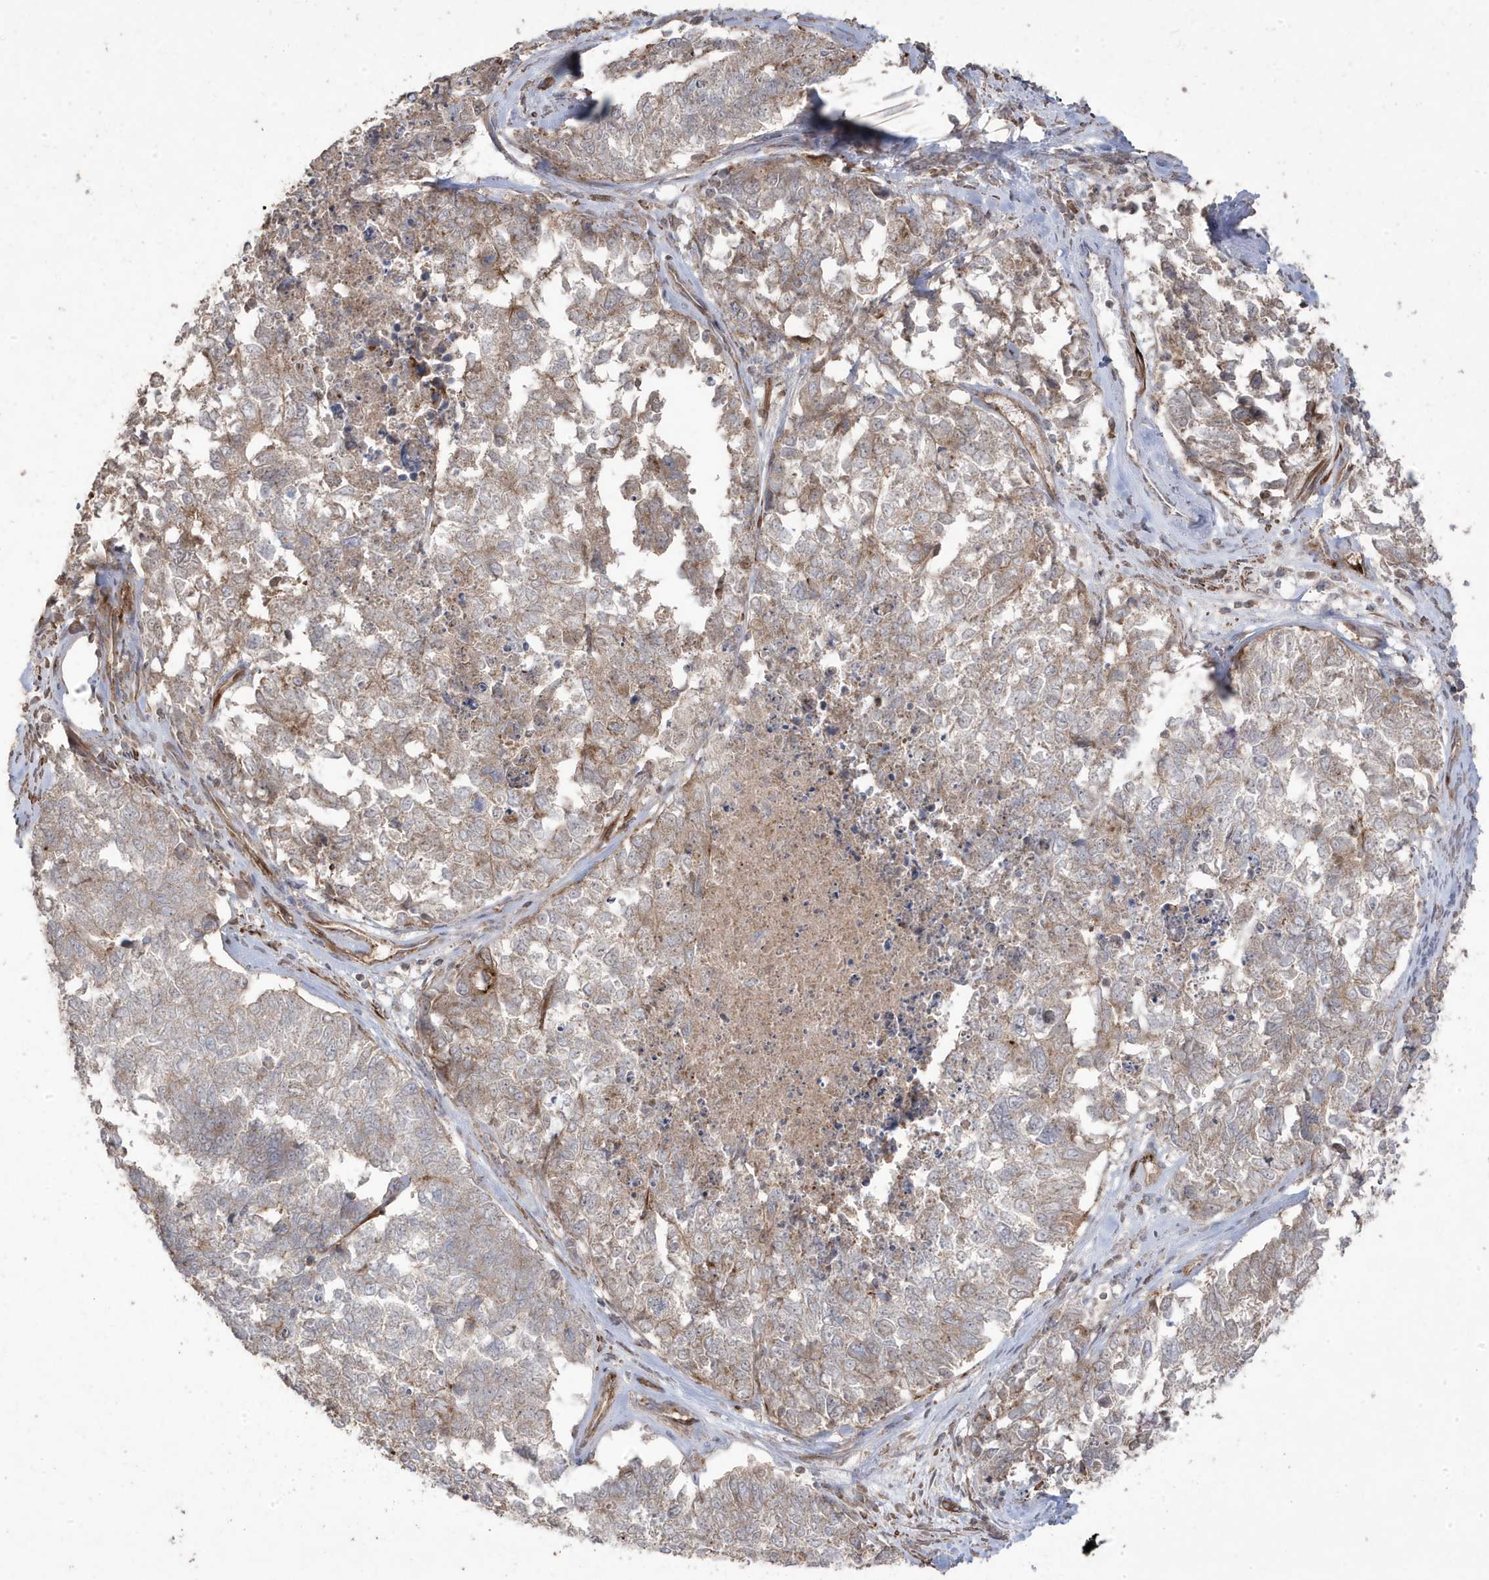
{"staining": {"intensity": "moderate", "quantity": "<25%", "location": "cytoplasmic/membranous"}, "tissue": "cervical cancer", "cell_type": "Tumor cells", "image_type": "cancer", "snomed": [{"axis": "morphology", "description": "Squamous cell carcinoma, NOS"}, {"axis": "topography", "description": "Cervix"}], "caption": "This image exhibits immunohistochemistry (IHC) staining of human squamous cell carcinoma (cervical), with low moderate cytoplasmic/membranous staining in about <25% of tumor cells.", "gene": "CETN3", "patient": {"sex": "female", "age": 63}}